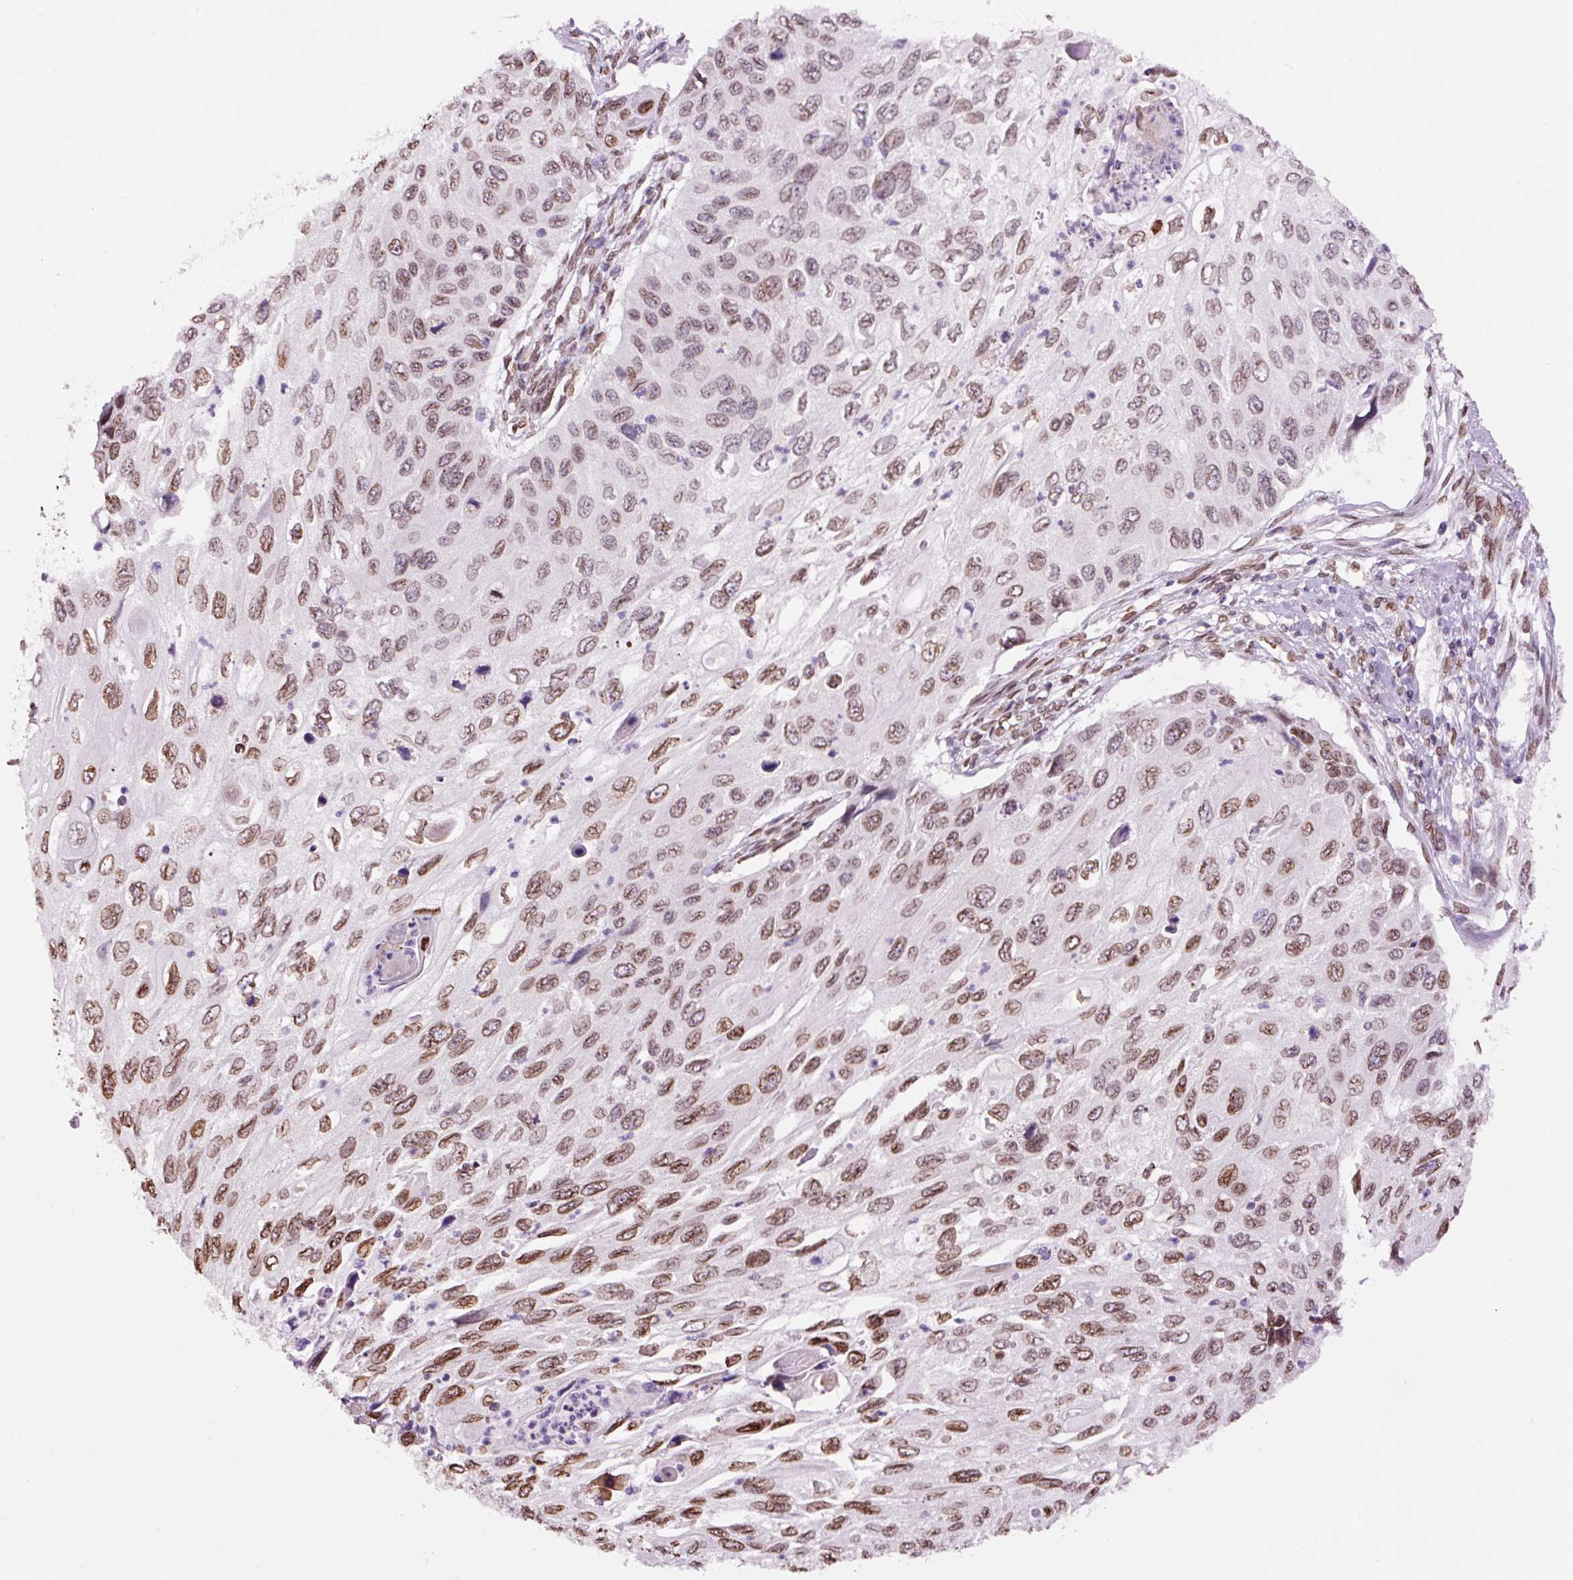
{"staining": {"intensity": "moderate", "quantity": ">75%", "location": "nuclear"}, "tissue": "cervical cancer", "cell_type": "Tumor cells", "image_type": "cancer", "snomed": [{"axis": "morphology", "description": "Squamous cell carcinoma, NOS"}, {"axis": "topography", "description": "Cervix"}], "caption": "A medium amount of moderate nuclear positivity is present in about >75% of tumor cells in cervical squamous cell carcinoma tissue.", "gene": "ZNF224", "patient": {"sex": "female", "age": 70}}